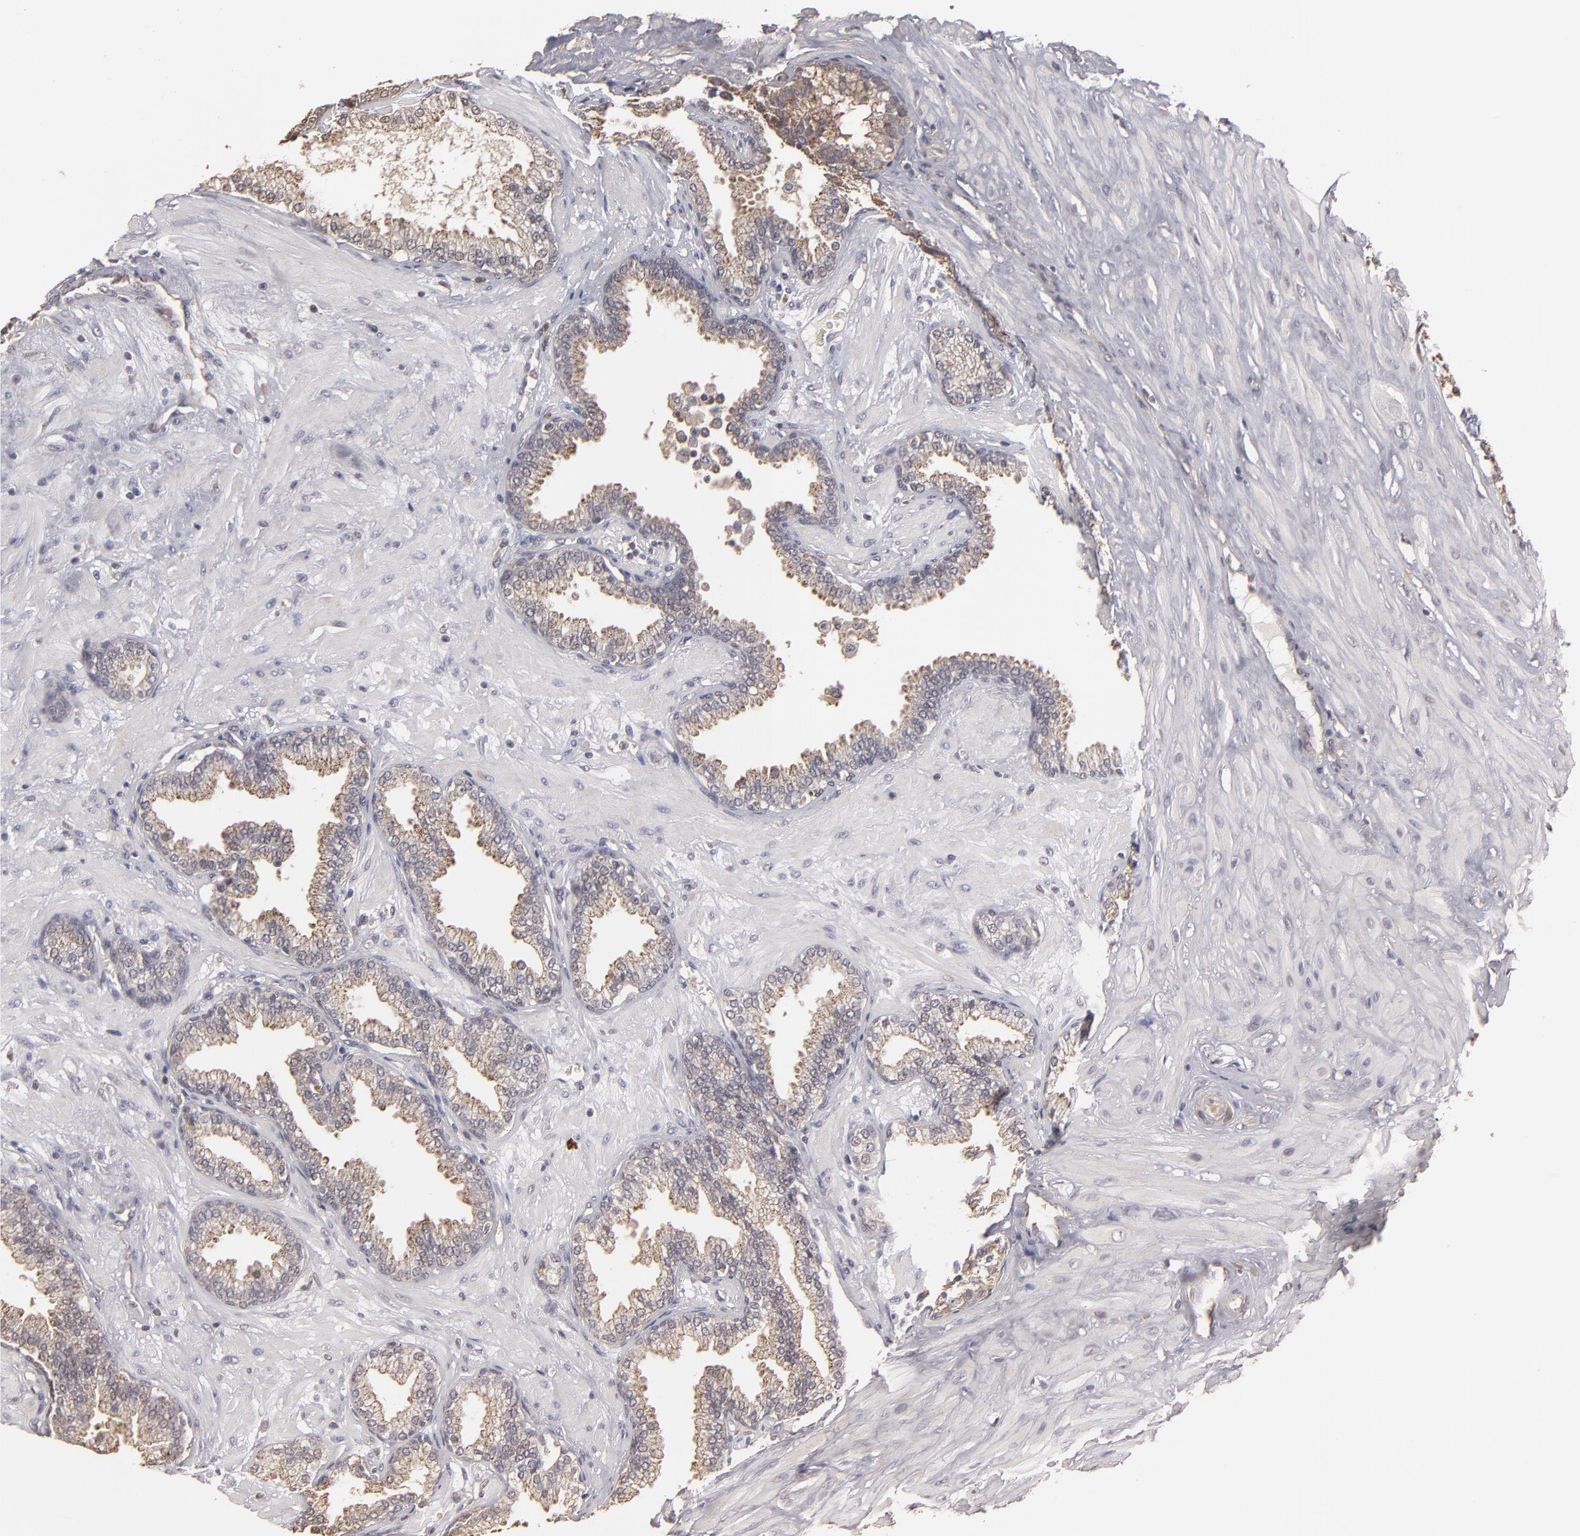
{"staining": {"intensity": "moderate", "quantity": ">75%", "location": "cytoplasmic/membranous,nuclear"}, "tissue": "prostate", "cell_type": "Glandular cells", "image_type": "normal", "snomed": [{"axis": "morphology", "description": "Normal tissue, NOS"}, {"axis": "topography", "description": "Prostate"}], "caption": "Immunohistochemistry (IHC) micrograph of normal prostate stained for a protein (brown), which displays medium levels of moderate cytoplasmic/membranous,nuclear expression in about >75% of glandular cells.", "gene": "RO60", "patient": {"sex": "male", "age": 64}}